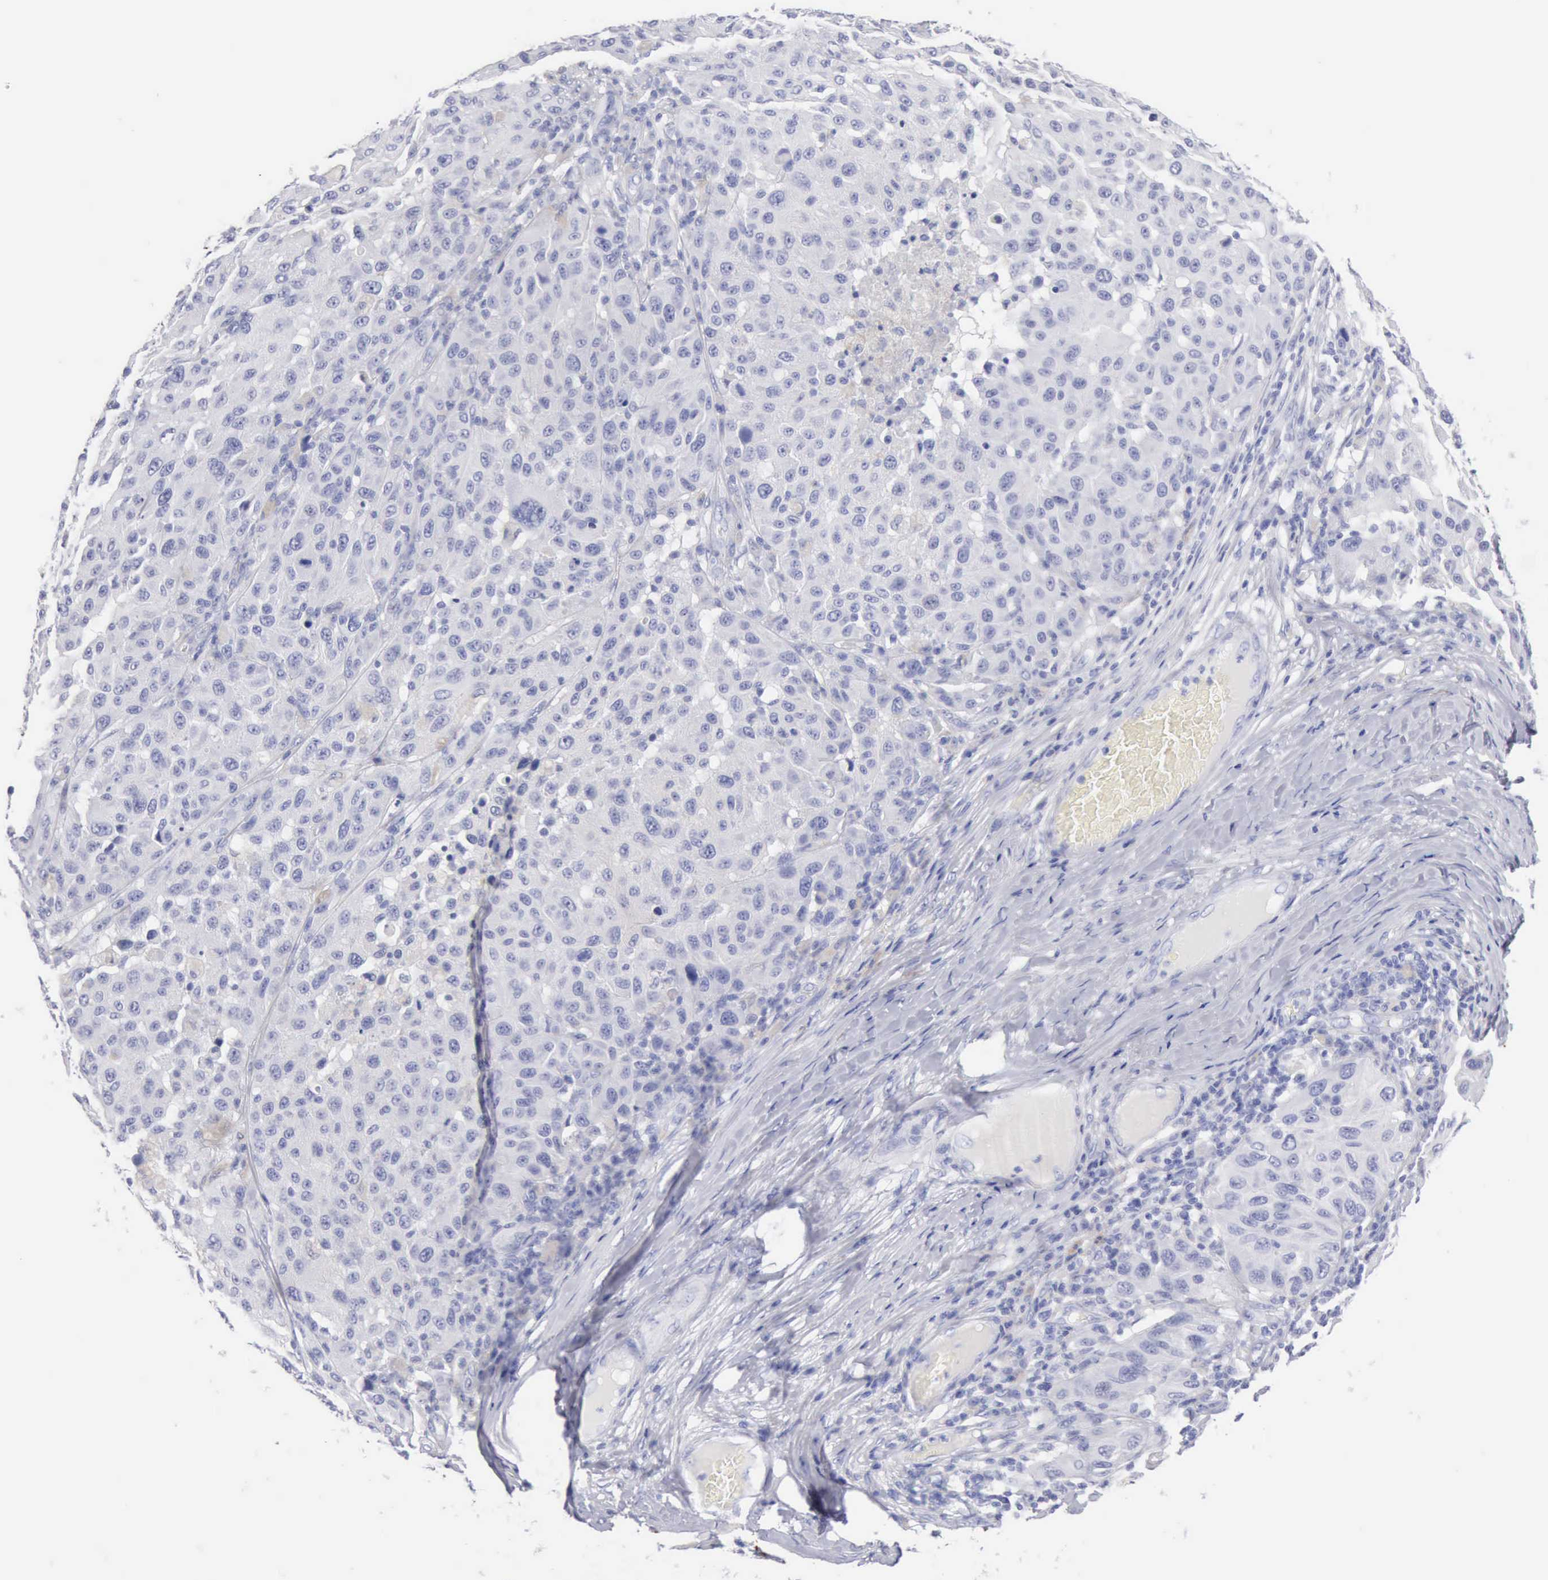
{"staining": {"intensity": "negative", "quantity": "none", "location": "none"}, "tissue": "melanoma", "cell_type": "Tumor cells", "image_type": "cancer", "snomed": [{"axis": "morphology", "description": "Malignant melanoma, NOS"}, {"axis": "topography", "description": "Skin"}], "caption": "Malignant melanoma was stained to show a protein in brown. There is no significant staining in tumor cells. (Immunohistochemistry (ihc), brightfield microscopy, high magnification).", "gene": "KRT5", "patient": {"sex": "female", "age": 77}}